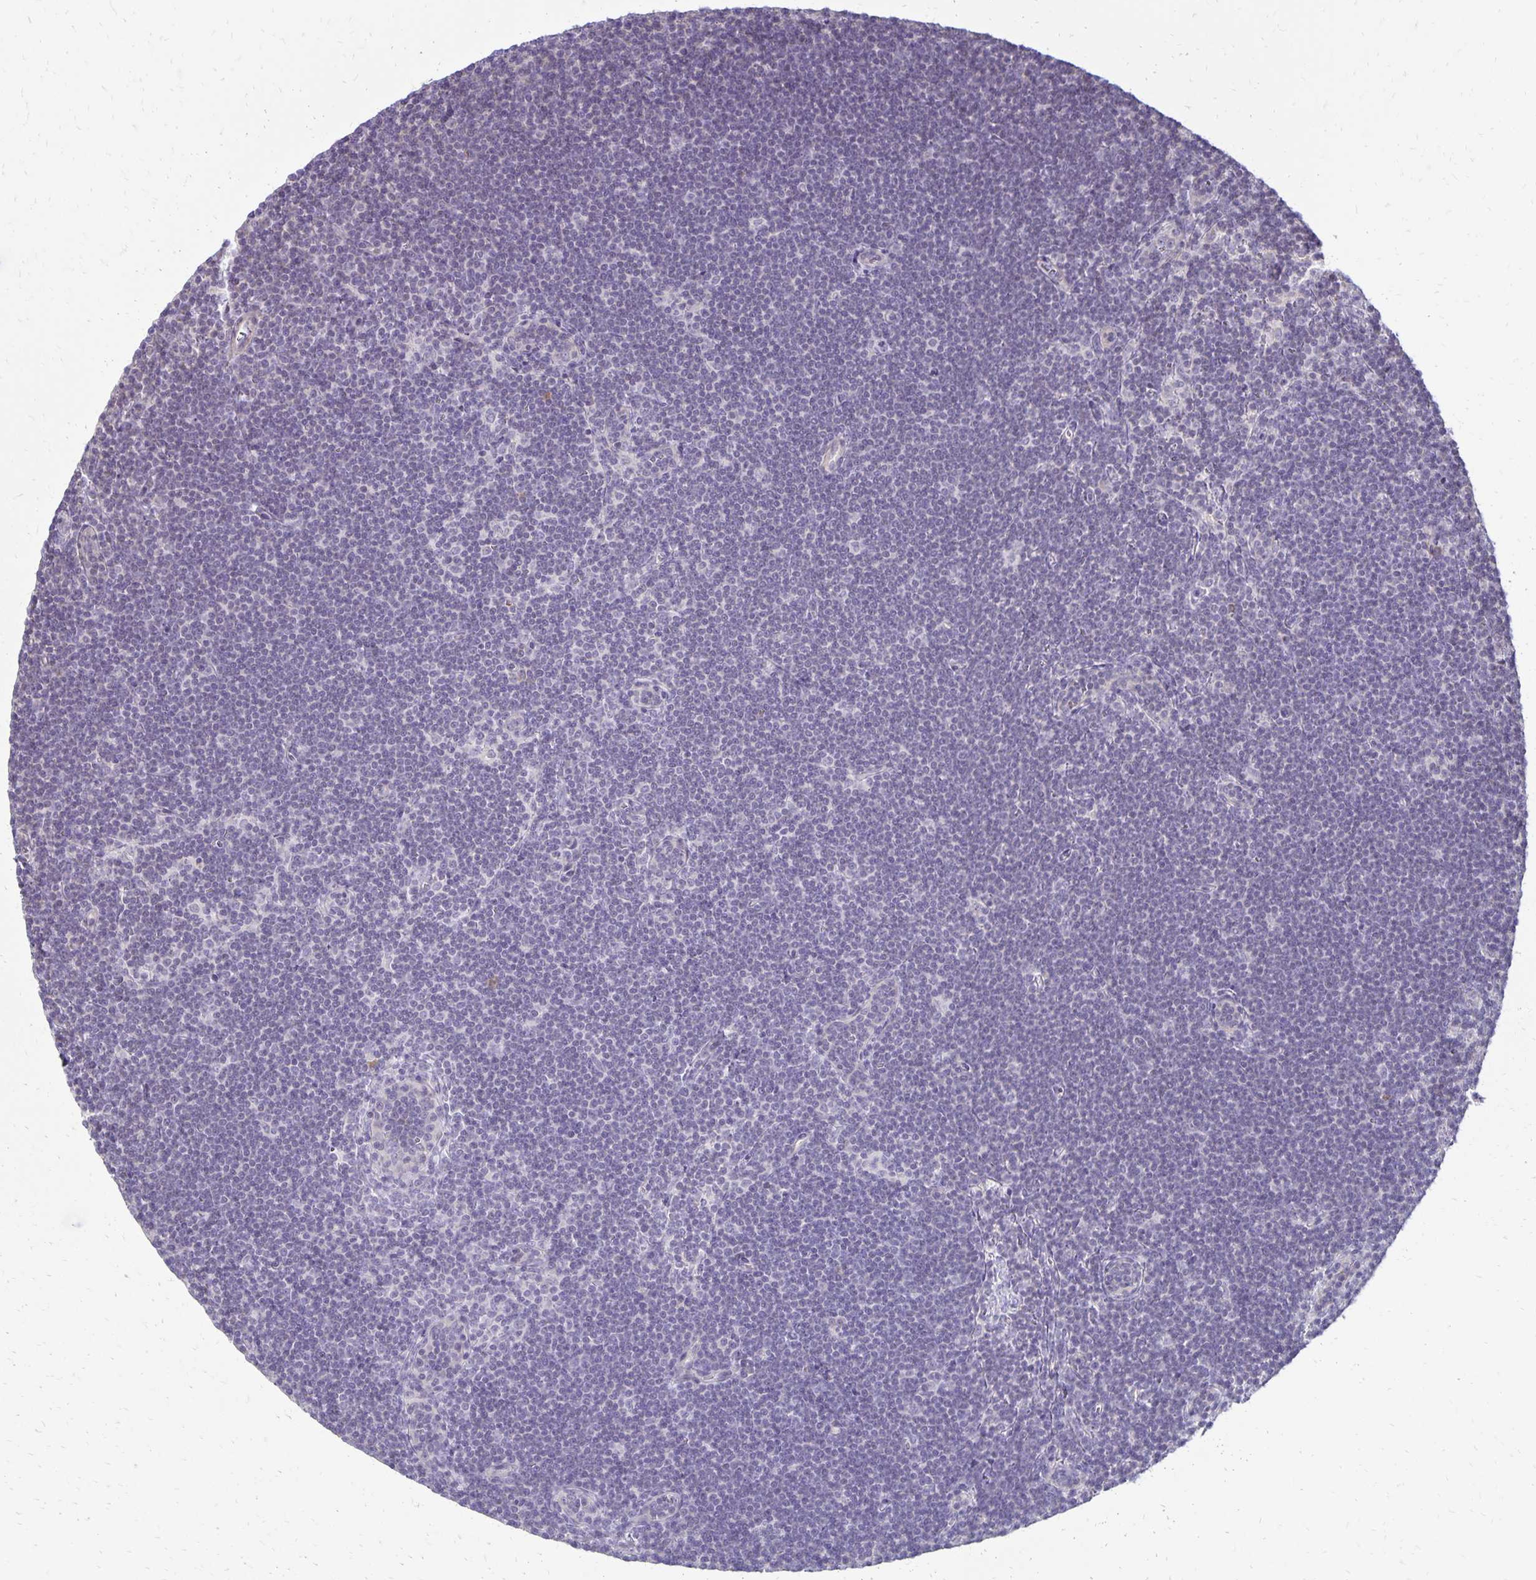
{"staining": {"intensity": "negative", "quantity": "none", "location": "none"}, "tissue": "lymphoma", "cell_type": "Tumor cells", "image_type": "cancer", "snomed": [{"axis": "morphology", "description": "Malignant lymphoma, non-Hodgkin's type, Low grade"}, {"axis": "topography", "description": "Lymph node"}], "caption": "IHC image of malignant lymphoma, non-Hodgkin's type (low-grade) stained for a protein (brown), which shows no positivity in tumor cells.", "gene": "FN3K", "patient": {"sex": "female", "age": 73}}